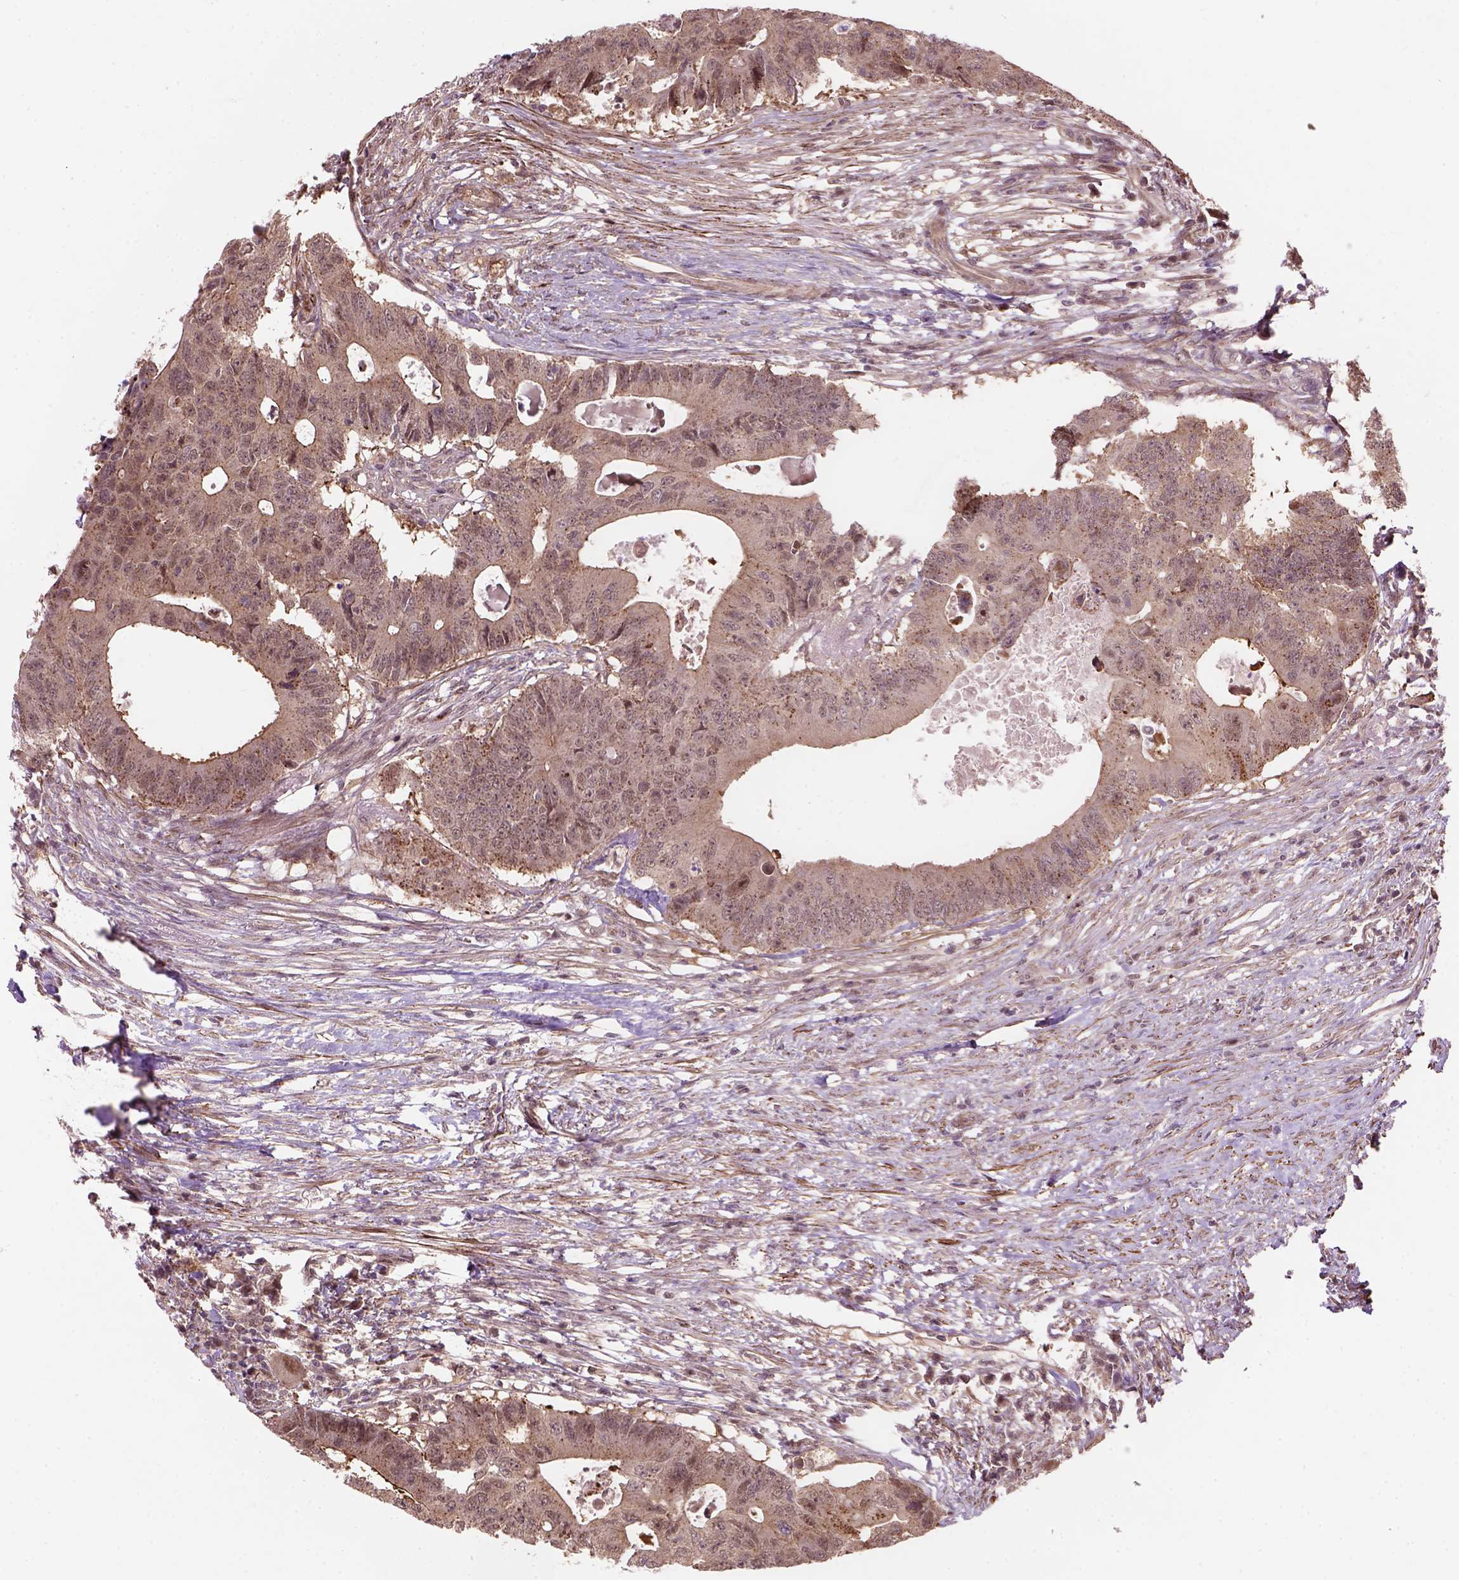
{"staining": {"intensity": "weak", "quantity": ">75%", "location": "cytoplasmic/membranous,nuclear"}, "tissue": "colorectal cancer", "cell_type": "Tumor cells", "image_type": "cancer", "snomed": [{"axis": "morphology", "description": "Adenocarcinoma, NOS"}, {"axis": "topography", "description": "Colon"}], "caption": "Tumor cells display weak cytoplasmic/membranous and nuclear staining in about >75% of cells in colorectal adenocarcinoma. (Stains: DAB in brown, nuclei in blue, Microscopy: brightfield microscopy at high magnification).", "gene": "PSMD11", "patient": {"sex": "male", "age": 71}}